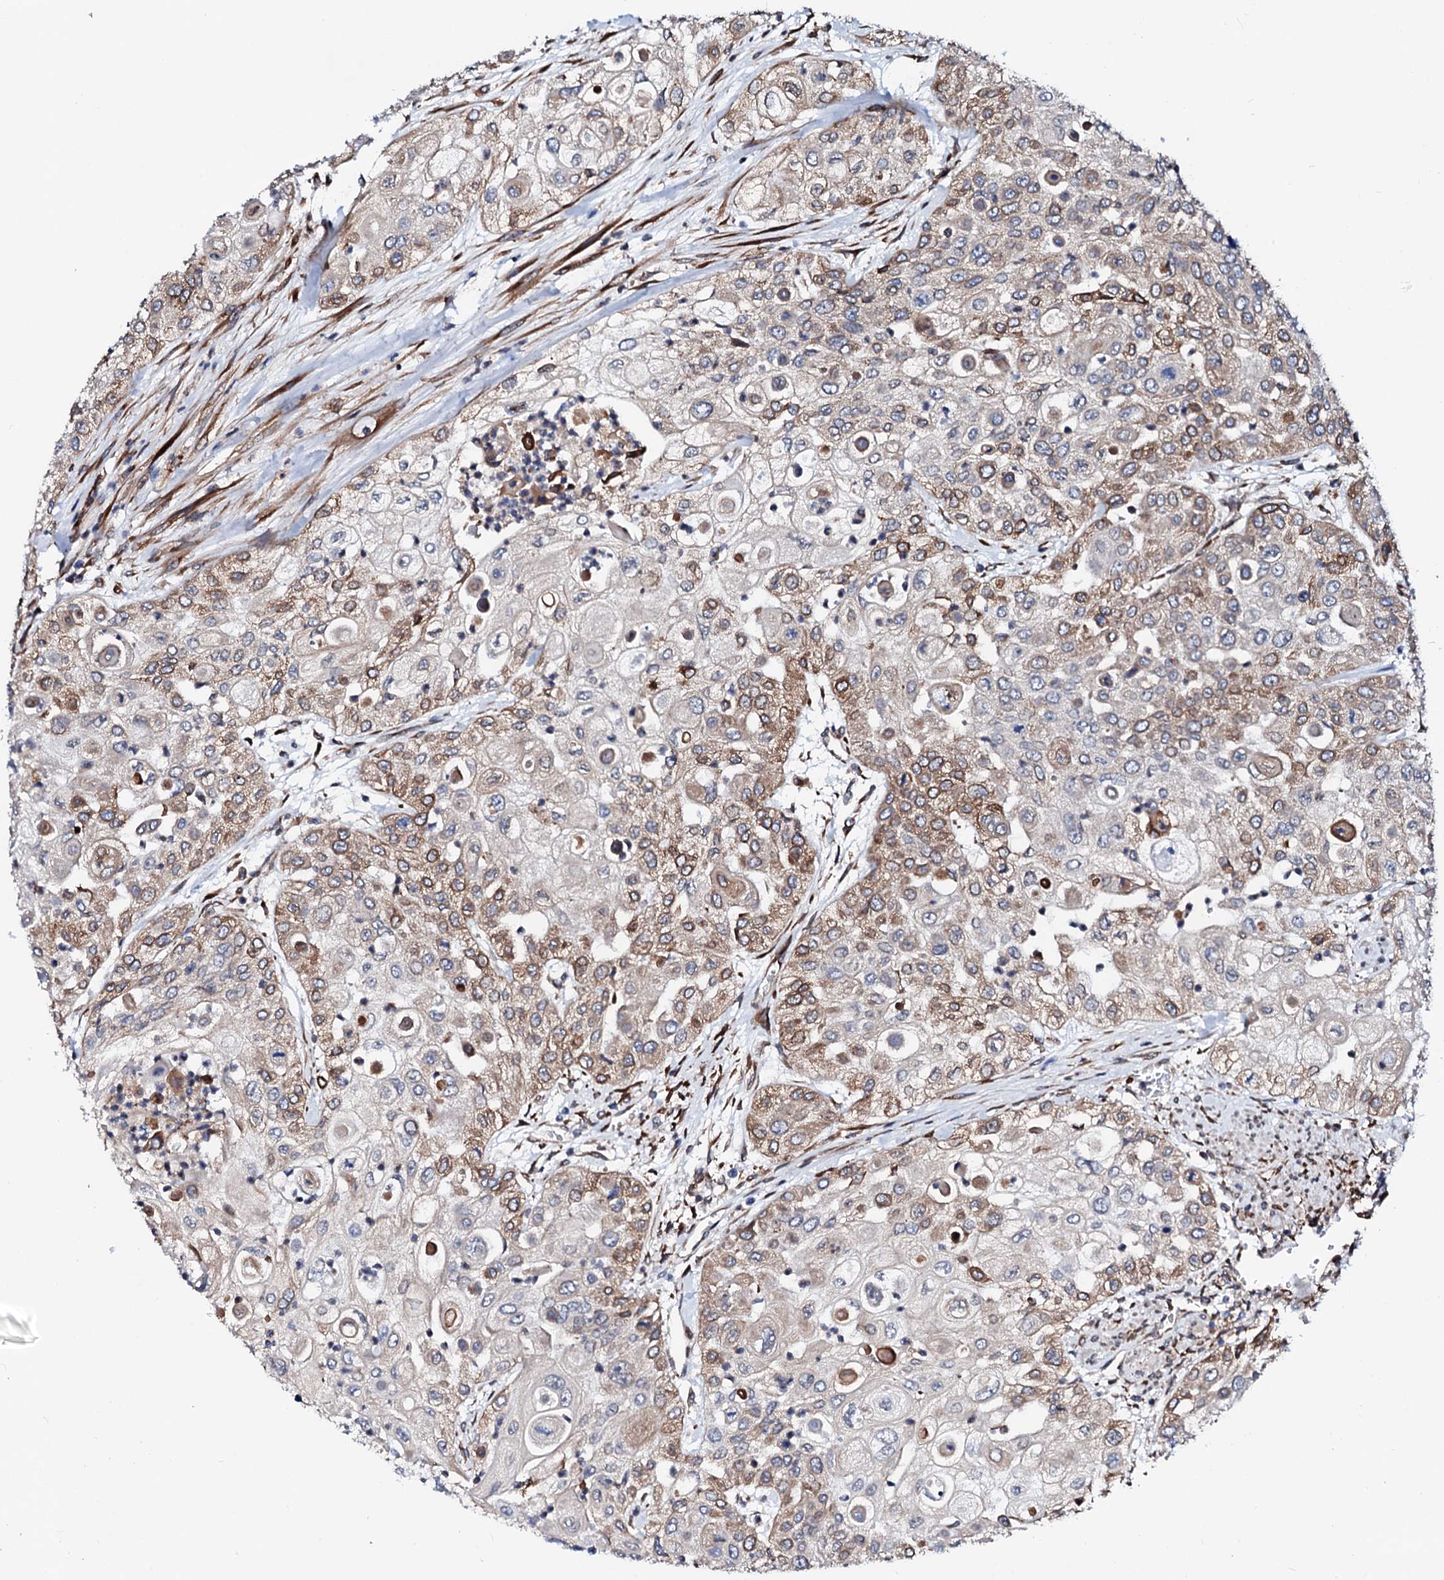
{"staining": {"intensity": "moderate", "quantity": "25%-75%", "location": "cytoplasmic/membranous"}, "tissue": "urothelial cancer", "cell_type": "Tumor cells", "image_type": "cancer", "snomed": [{"axis": "morphology", "description": "Urothelial carcinoma, High grade"}, {"axis": "topography", "description": "Urinary bladder"}], "caption": "This micrograph demonstrates immunohistochemistry staining of urothelial carcinoma (high-grade), with medium moderate cytoplasmic/membranous staining in approximately 25%-75% of tumor cells.", "gene": "TMCO3", "patient": {"sex": "female", "age": 79}}